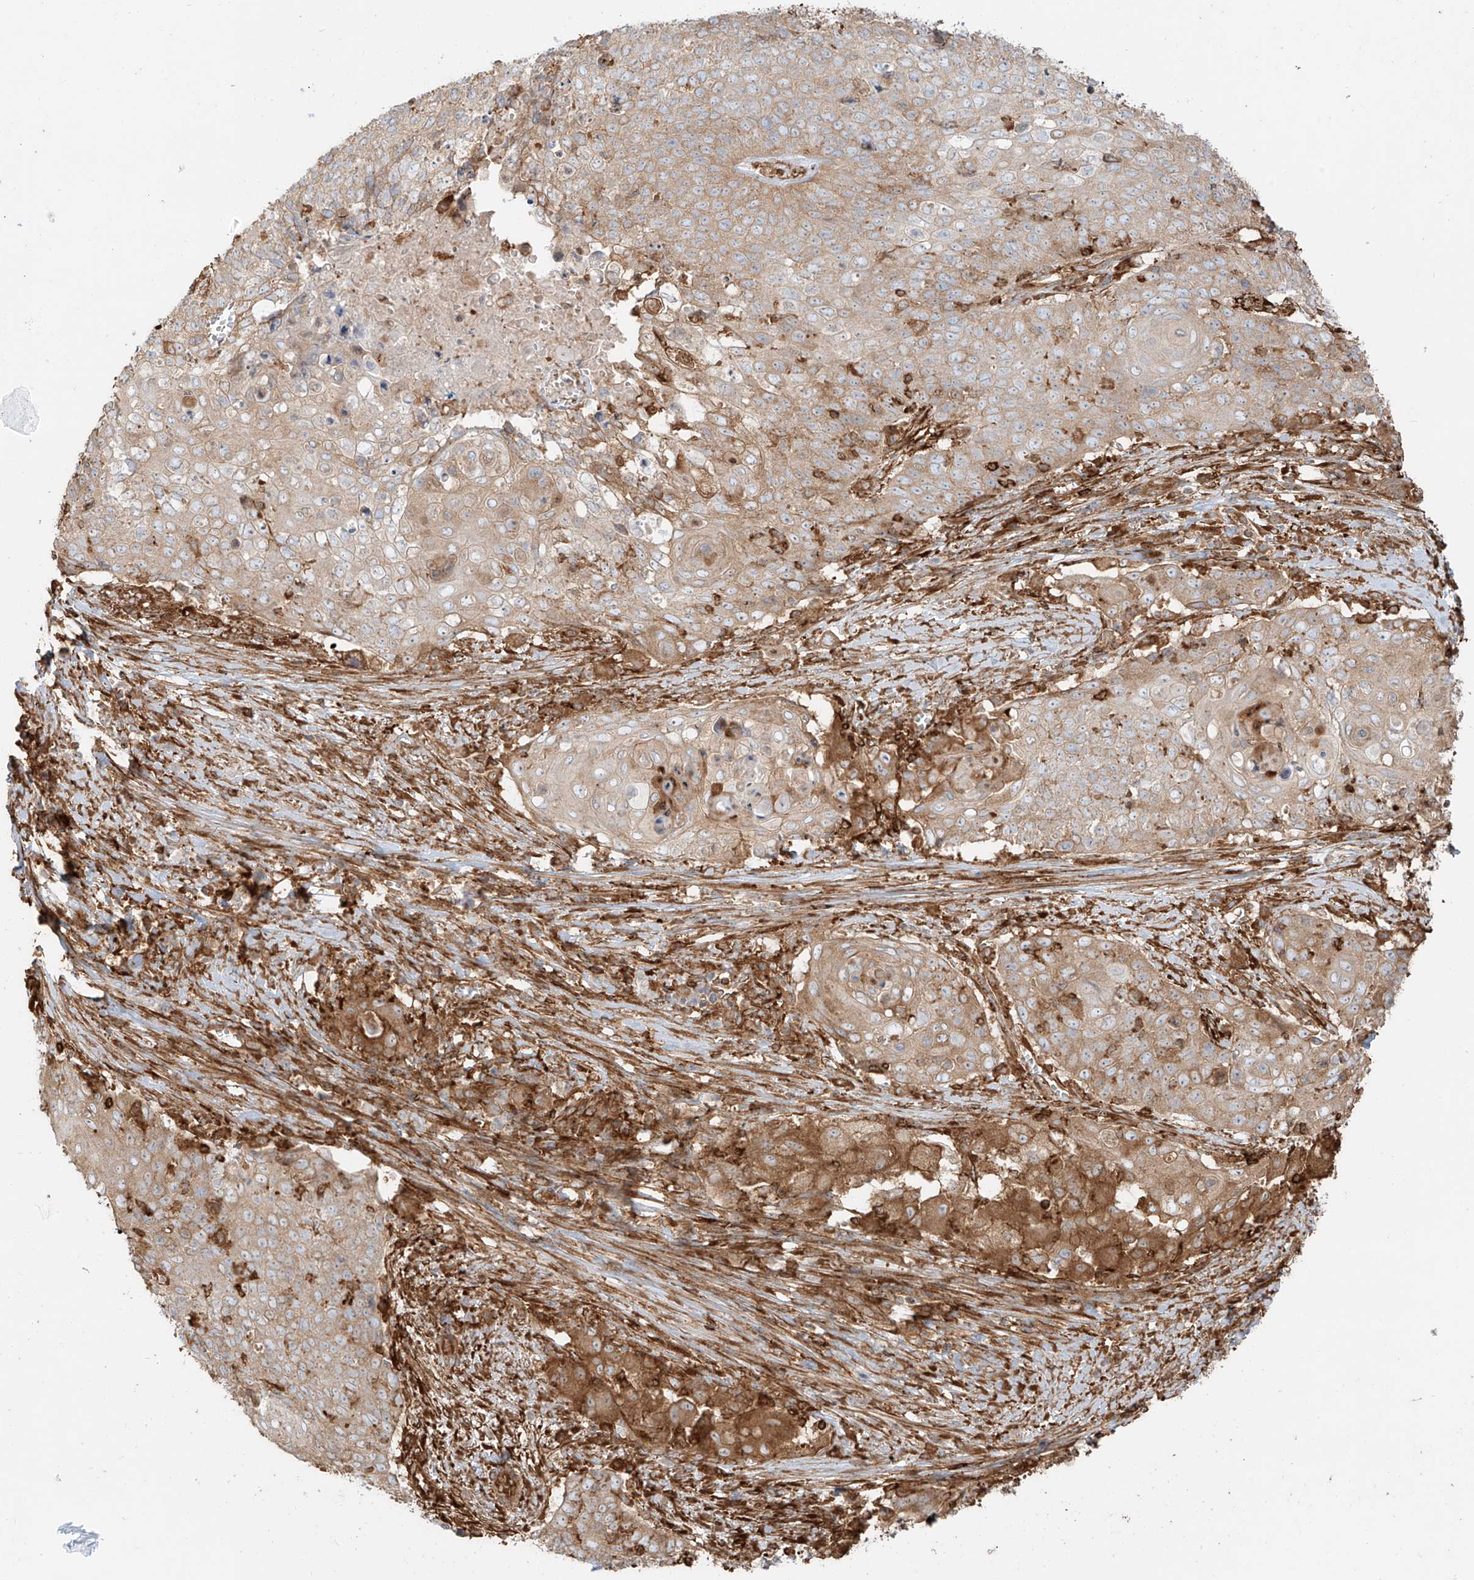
{"staining": {"intensity": "weak", "quantity": ">75%", "location": "cytoplasmic/membranous"}, "tissue": "cervical cancer", "cell_type": "Tumor cells", "image_type": "cancer", "snomed": [{"axis": "morphology", "description": "Squamous cell carcinoma, NOS"}, {"axis": "topography", "description": "Cervix"}], "caption": "Squamous cell carcinoma (cervical) was stained to show a protein in brown. There is low levels of weak cytoplasmic/membranous staining in approximately >75% of tumor cells.", "gene": "SNX9", "patient": {"sex": "female", "age": 39}}